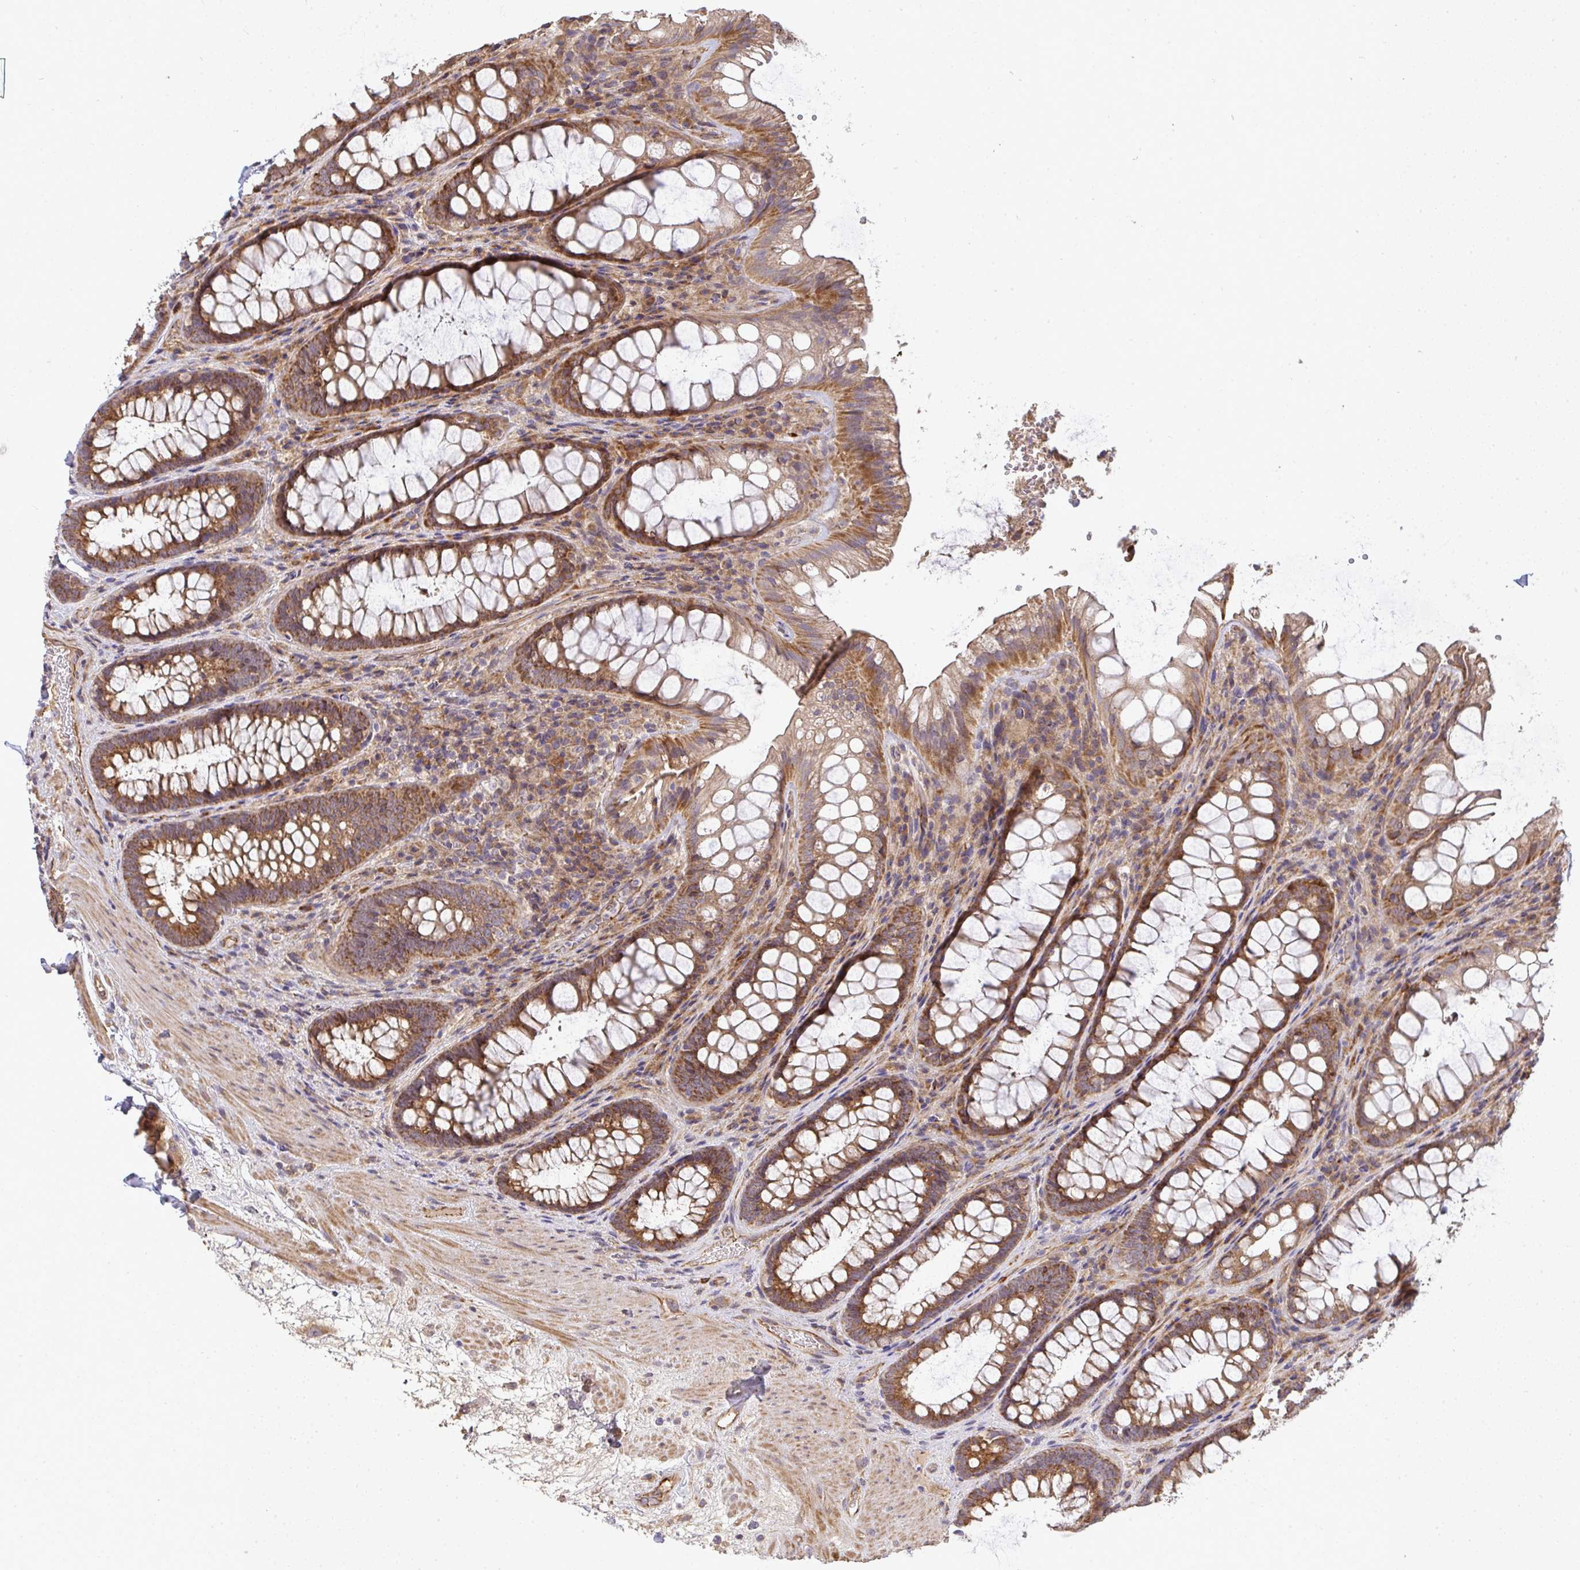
{"staining": {"intensity": "moderate", "quantity": ">75%", "location": "cytoplasmic/membranous"}, "tissue": "rectum", "cell_type": "Glandular cells", "image_type": "normal", "snomed": [{"axis": "morphology", "description": "Normal tissue, NOS"}, {"axis": "topography", "description": "Rectum"}], "caption": "Moderate cytoplasmic/membranous expression is identified in approximately >75% of glandular cells in unremarkable rectum. (Brightfield microscopy of DAB IHC at high magnification).", "gene": "B4GALT6", "patient": {"sex": "male", "age": 72}}